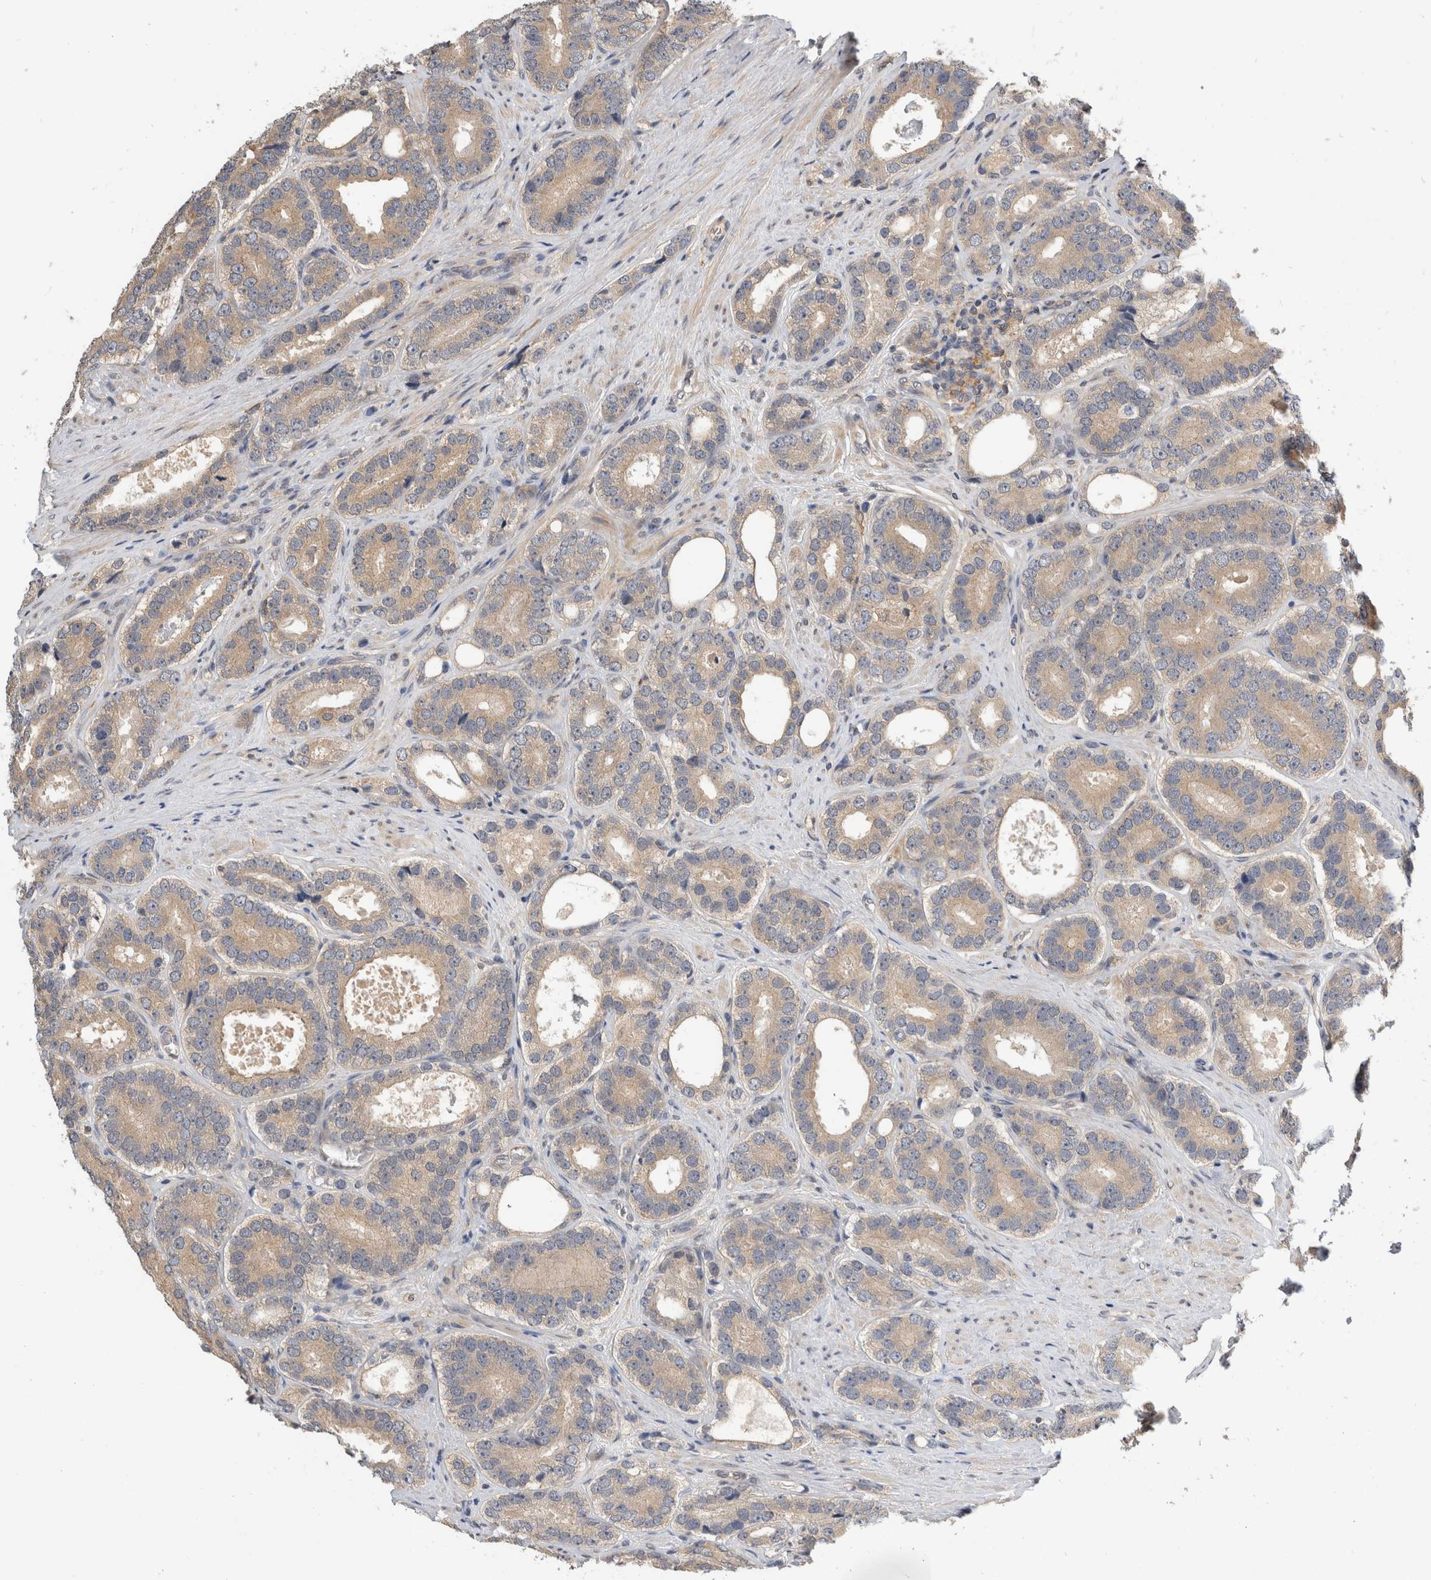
{"staining": {"intensity": "weak", "quantity": ">75%", "location": "cytoplasmic/membranous"}, "tissue": "prostate cancer", "cell_type": "Tumor cells", "image_type": "cancer", "snomed": [{"axis": "morphology", "description": "Adenocarcinoma, High grade"}, {"axis": "topography", "description": "Prostate"}], "caption": "Tumor cells demonstrate low levels of weak cytoplasmic/membranous expression in approximately >75% of cells in adenocarcinoma (high-grade) (prostate). (DAB IHC, brown staining for protein, blue staining for nuclei).", "gene": "PGM1", "patient": {"sex": "male", "age": 56}}